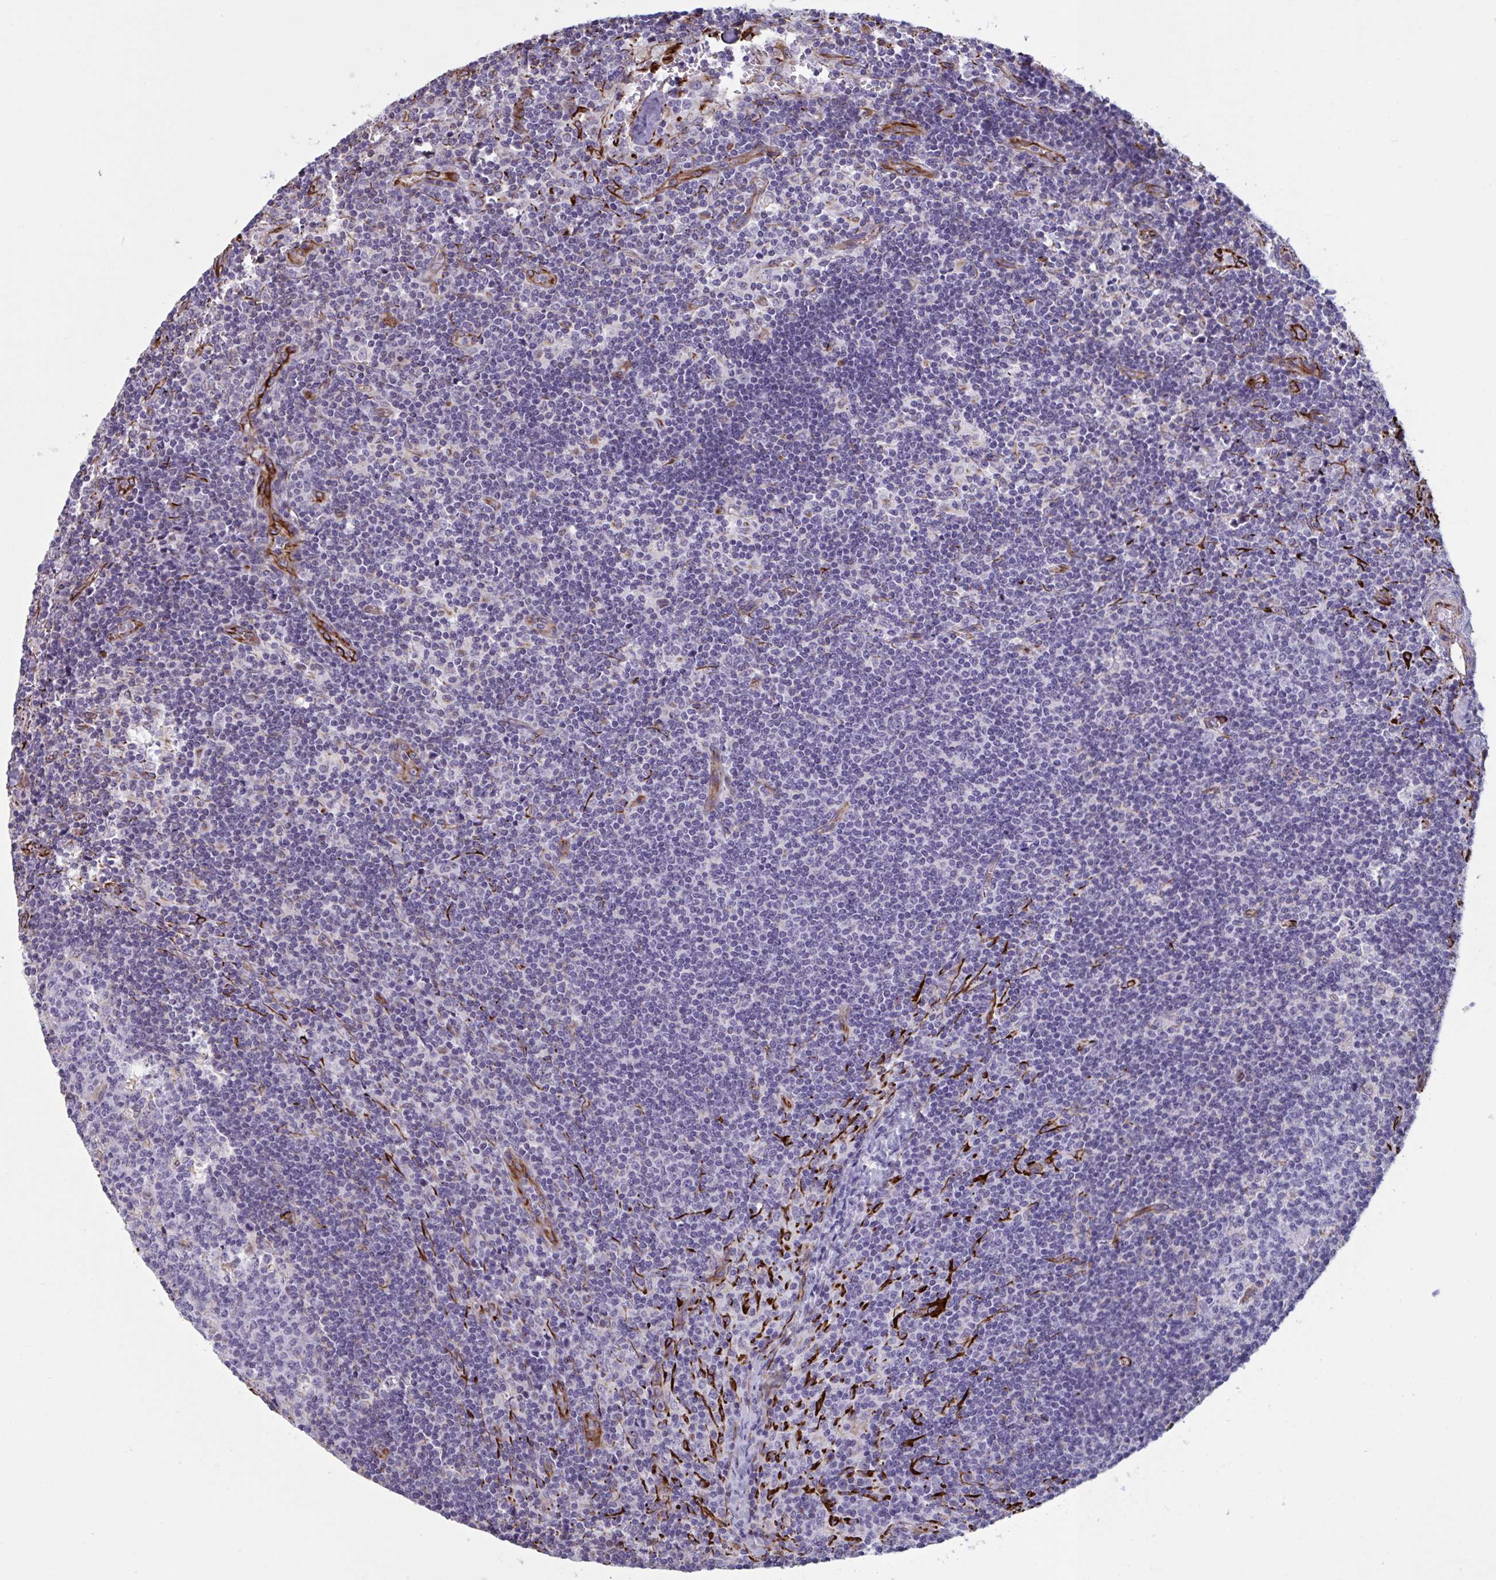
{"staining": {"intensity": "negative", "quantity": "none", "location": "none"}, "tissue": "lymph node", "cell_type": "Germinal center cells", "image_type": "normal", "snomed": [{"axis": "morphology", "description": "Normal tissue, NOS"}, {"axis": "topography", "description": "Lymph node"}], "caption": "Immunohistochemistry (IHC) image of normal human lymph node stained for a protein (brown), which exhibits no expression in germinal center cells.", "gene": "OR1L3", "patient": {"sex": "female", "age": 45}}